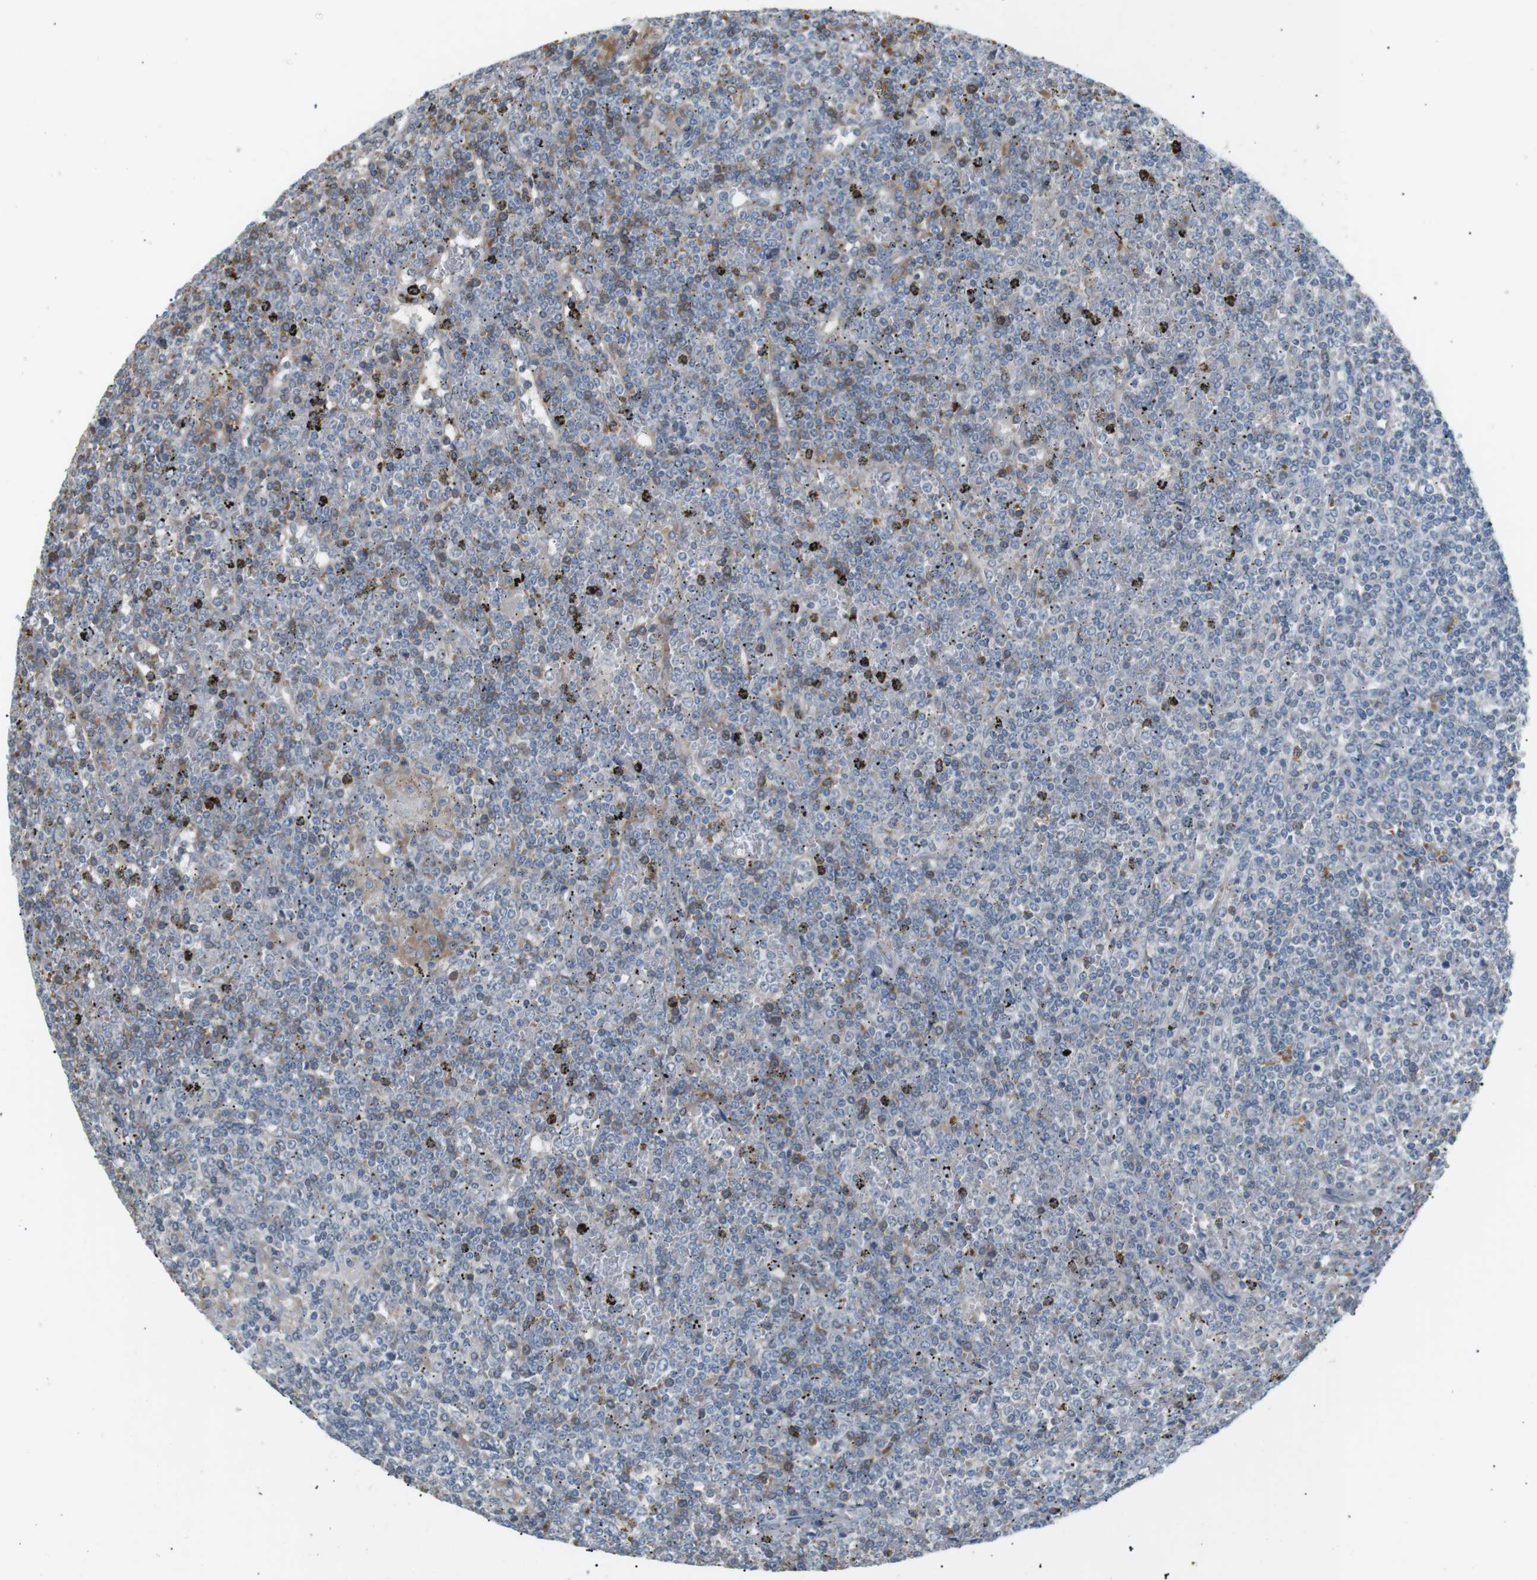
{"staining": {"intensity": "weak", "quantity": "<25%", "location": "cytoplasmic/membranous"}, "tissue": "lymphoma", "cell_type": "Tumor cells", "image_type": "cancer", "snomed": [{"axis": "morphology", "description": "Malignant lymphoma, non-Hodgkin's type, Low grade"}, {"axis": "topography", "description": "Spleen"}], "caption": "Immunohistochemistry micrograph of human lymphoma stained for a protein (brown), which exhibits no expression in tumor cells.", "gene": "B4GALNT2", "patient": {"sex": "female", "age": 19}}